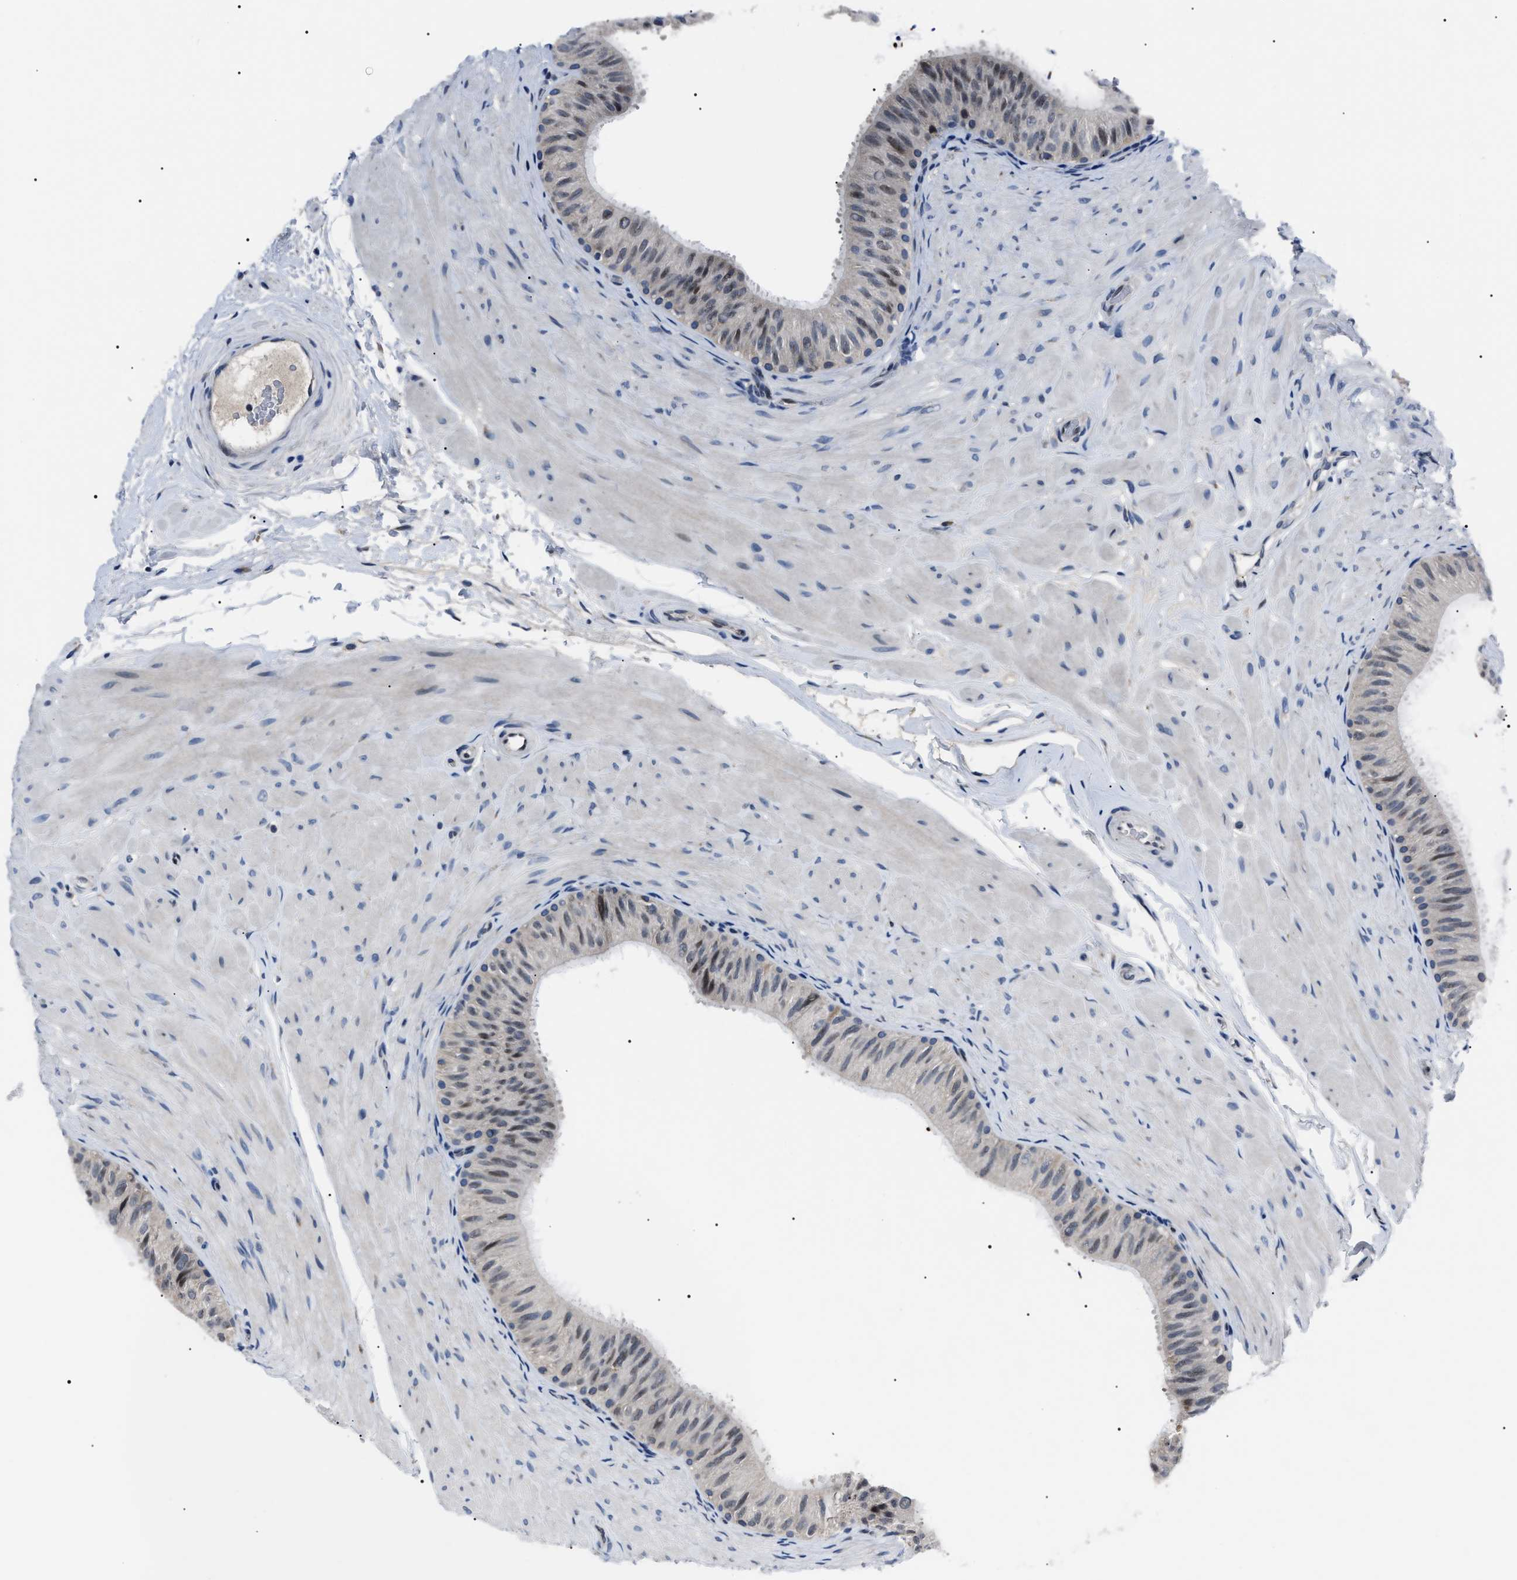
{"staining": {"intensity": "weak", "quantity": ">75%", "location": "cytoplasmic/membranous"}, "tissue": "epididymis", "cell_type": "Glandular cells", "image_type": "normal", "snomed": [{"axis": "morphology", "description": "Normal tissue, NOS"}, {"axis": "topography", "description": "Epididymis"}], "caption": "Benign epididymis exhibits weak cytoplasmic/membranous staining in about >75% of glandular cells.", "gene": "LRRC14", "patient": {"sex": "male", "age": 34}}